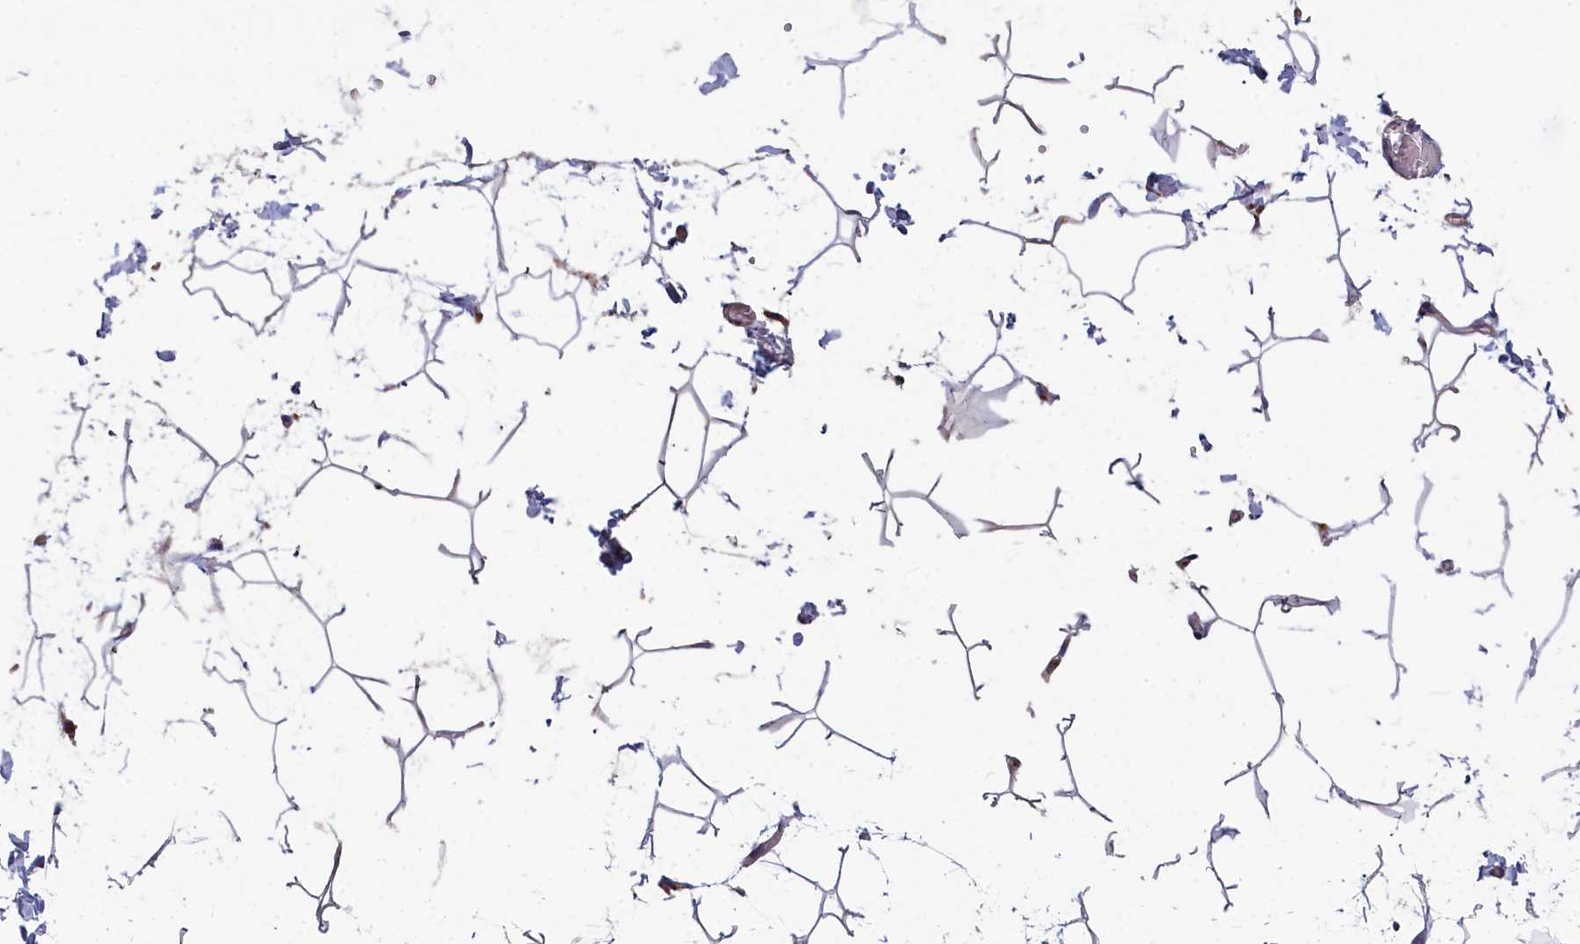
{"staining": {"intensity": "weak", "quantity": "<25%", "location": "cytoplasmic/membranous"}, "tissue": "adipose tissue", "cell_type": "Adipocytes", "image_type": "normal", "snomed": [{"axis": "morphology", "description": "Normal tissue, NOS"}, {"axis": "topography", "description": "Gallbladder"}, {"axis": "topography", "description": "Peripheral nerve tissue"}], "caption": "Immunohistochemistry (IHC) of unremarkable human adipose tissue shows no positivity in adipocytes. (DAB (3,3'-diaminobenzidine) immunohistochemistry (IHC) visualized using brightfield microscopy, high magnification).", "gene": "TUBGCP4", "patient": {"sex": "male", "age": 38}}